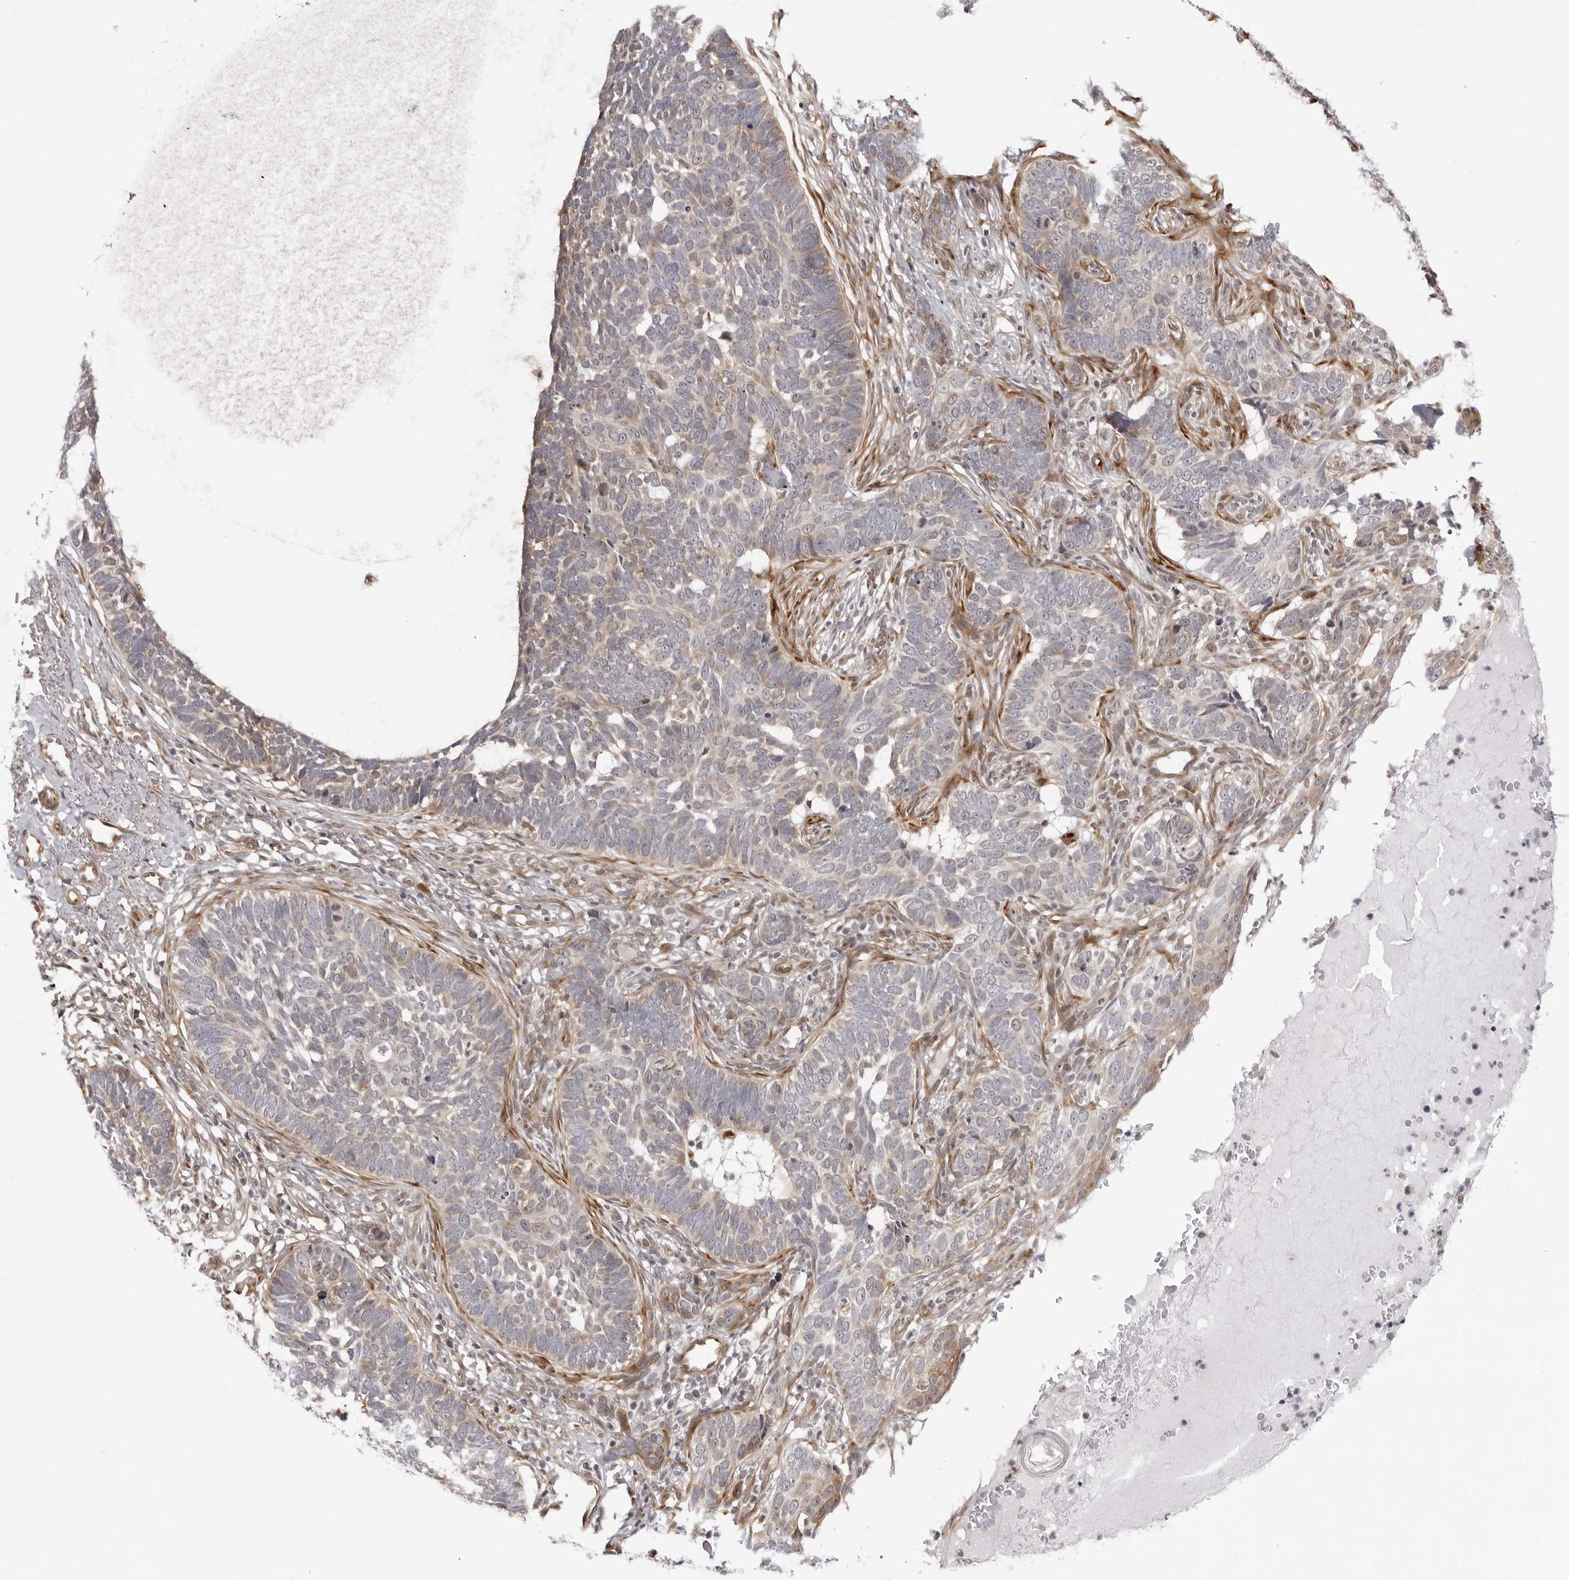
{"staining": {"intensity": "weak", "quantity": "25%-75%", "location": "cytoplasmic/membranous"}, "tissue": "skin cancer", "cell_type": "Tumor cells", "image_type": "cancer", "snomed": [{"axis": "morphology", "description": "Normal tissue, NOS"}, {"axis": "morphology", "description": "Basal cell carcinoma"}, {"axis": "topography", "description": "Skin"}], "caption": "Tumor cells show low levels of weak cytoplasmic/membranous staining in approximately 25%-75% of cells in skin cancer (basal cell carcinoma).", "gene": "SRGAP2", "patient": {"sex": "male", "age": 77}}